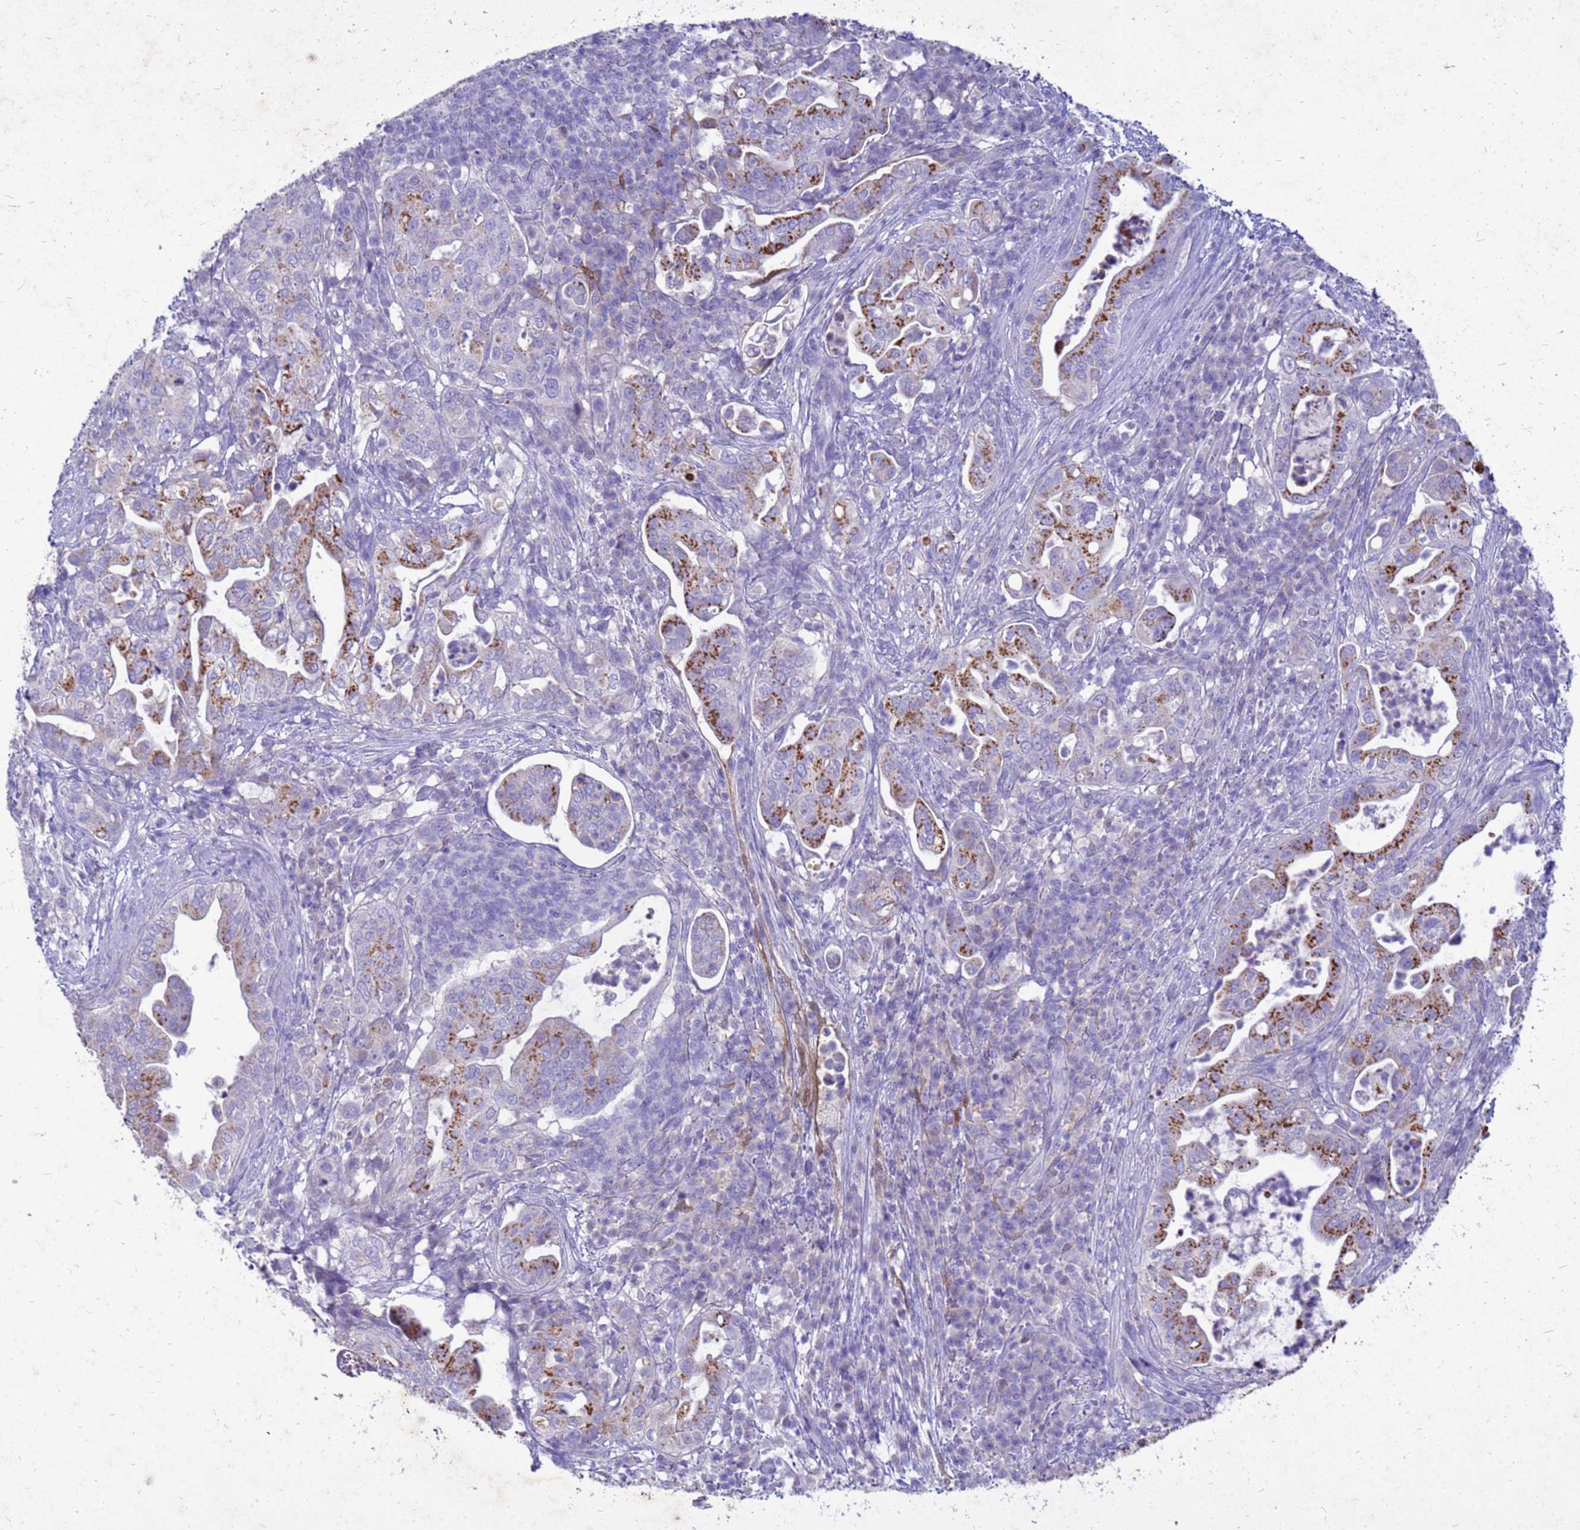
{"staining": {"intensity": "moderate", "quantity": "25%-75%", "location": "cytoplasmic/membranous"}, "tissue": "pancreatic cancer", "cell_type": "Tumor cells", "image_type": "cancer", "snomed": [{"axis": "morphology", "description": "Normal tissue, NOS"}, {"axis": "morphology", "description": "Adenocarcinoma, NOS"}, {"axis": "topography", "description": "Lymph node"}, {"axis": "topography", "description": "Pancreas"}], "caption": "The micrograph demonstrates immunohistochemical staining of pancreatic cancer (adenocarcinoma). There is moderate cytoplasmic/membranous staining is appreciated in about 25%-75% of tumor cells. Using DAB (3,3'-diaminobenzidine) (brown) and hematoxylin (blue) stains, captured at high magnification using brightfield microscopy.", "gene": "AKR1C1", "patient": {"sex": "female", "age": 67}}